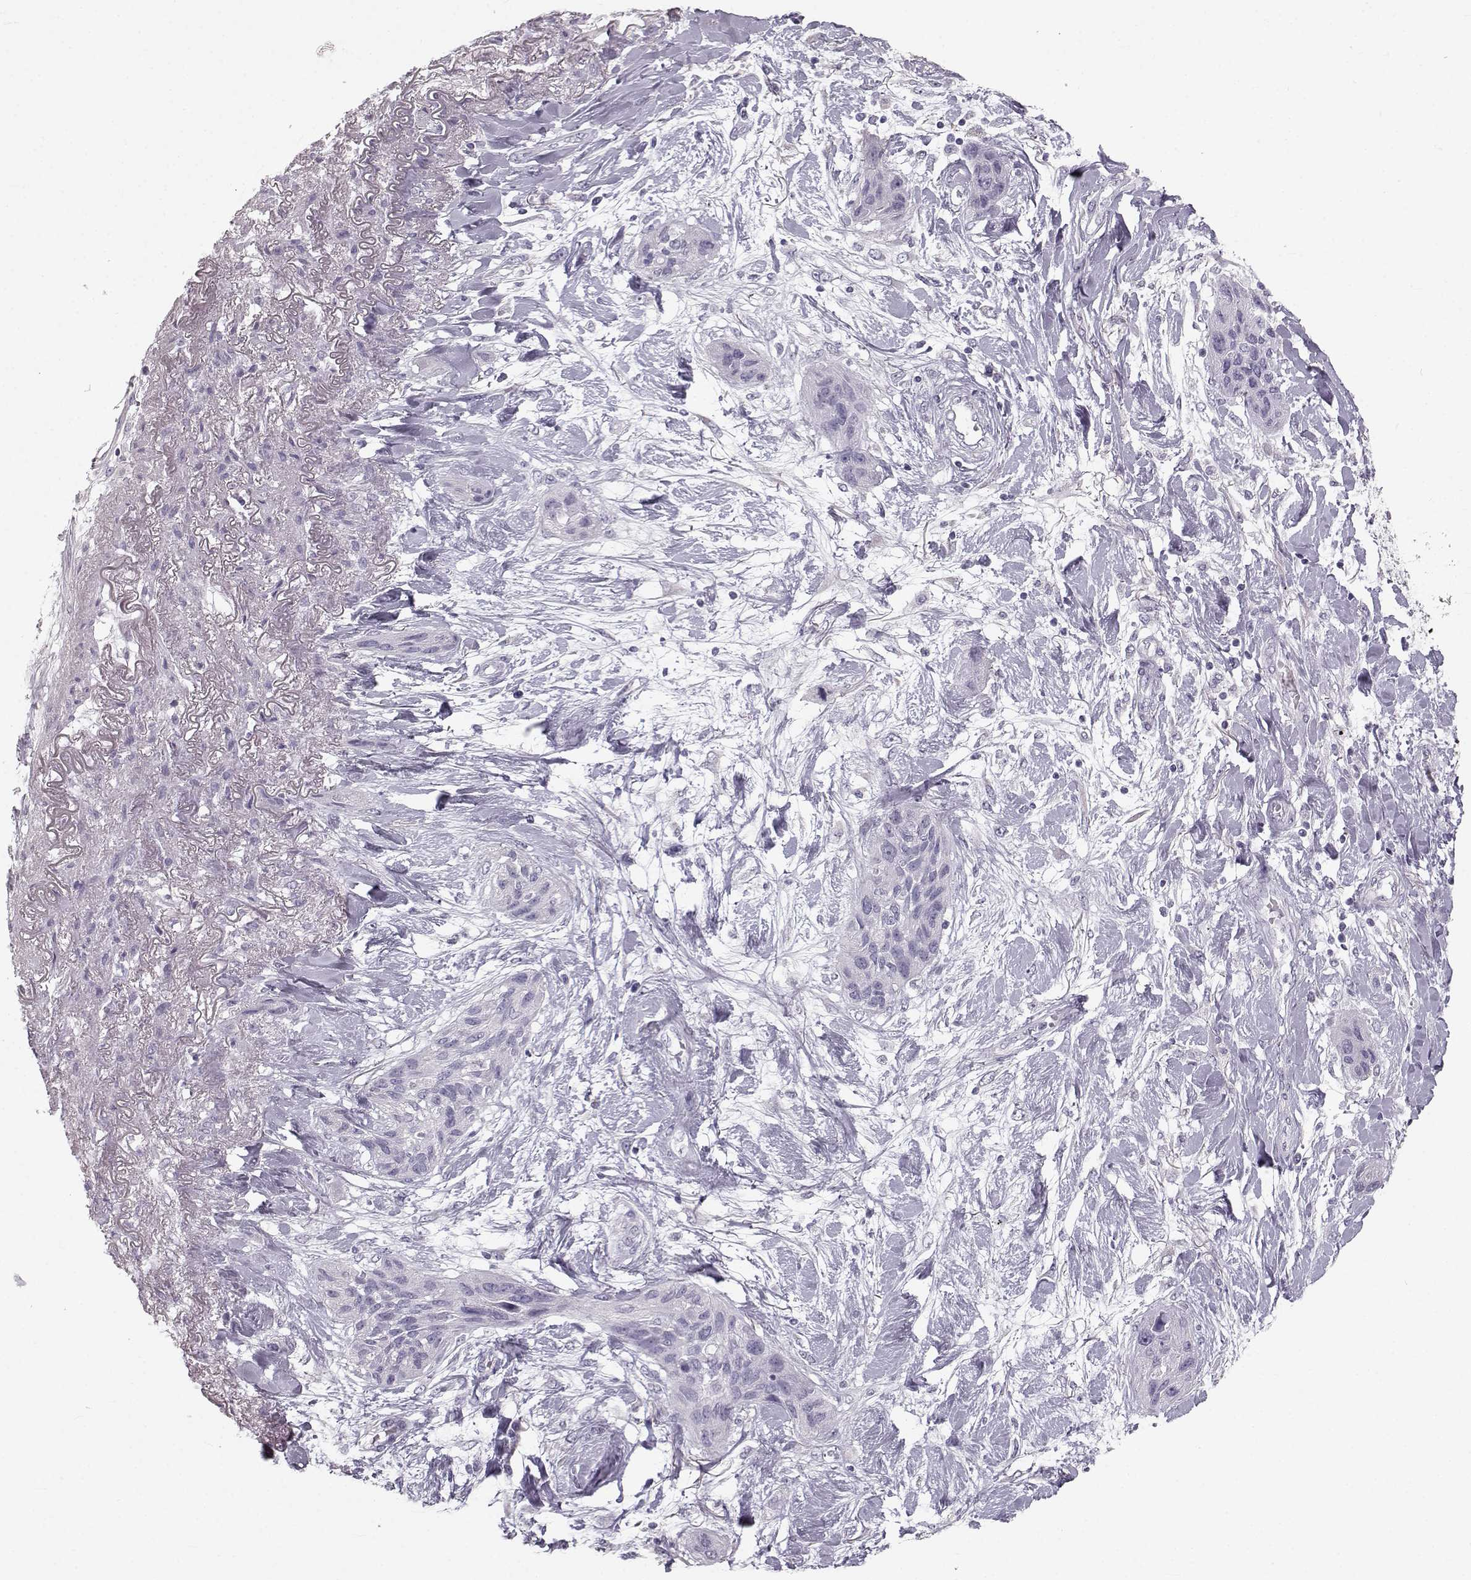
{"staining": {"intensity": "negative", "quantity": "none", "location": "none"}, "tissue": "lung cancer", "cell_type": "Tumor cells", "image_type": "cancer", "snomed": [{"axis": "morphology", "description": "Squamous cell carcinoma, NOS"}, {"axis": "topography", "description": "Lung"}], "caption": "Lung cancer was stained to show a protein in brown. There is no significant positivity in tumor cells.", "gene": "OIP5", "patient": {"sex": "female", "age": 70}}